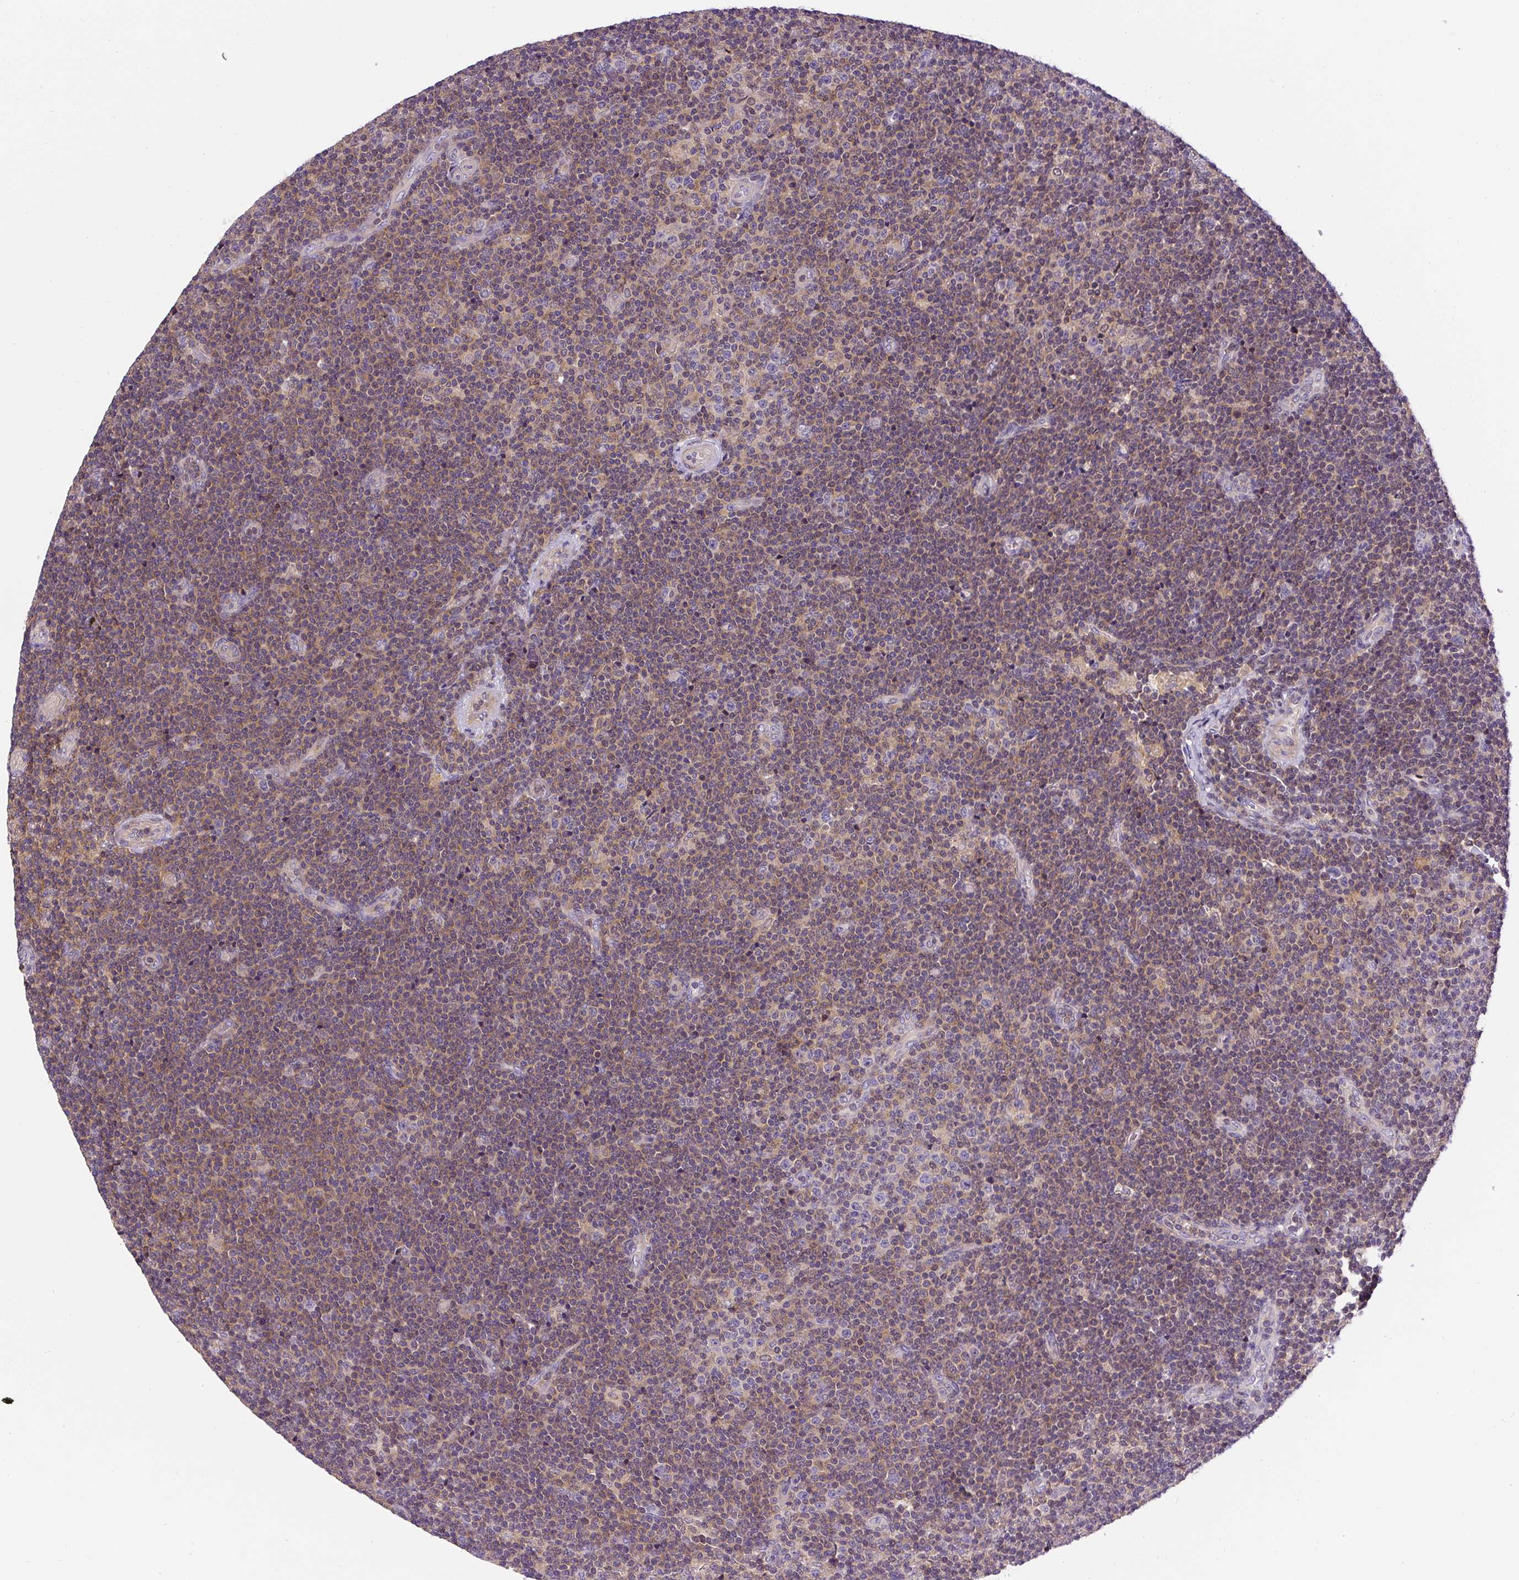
{"staining": {"intensity": "weak", "quantity": ">75%", "location": "cytoplasmic/membranous"}, "tissue": "lymphoma", "cell_type": "Tumor cells", "image_type": "cancer", "snomed": [{"axis": "morphology", "description": "Malignant lymphoma, non-Hodgkin's type, Low grade"}, {"axis": "topography", "description": "Lymph node"}], "caption": "An immunohistochemistry (IHC) histopathology image of neoplastic tissue is shown. Protein staining in brown shows weak cytoplasmic/membranous positivity in lymphoma within tumor cells.", "gene": "CCDC28A", "patient": {"sex": "male", "age": 48}}